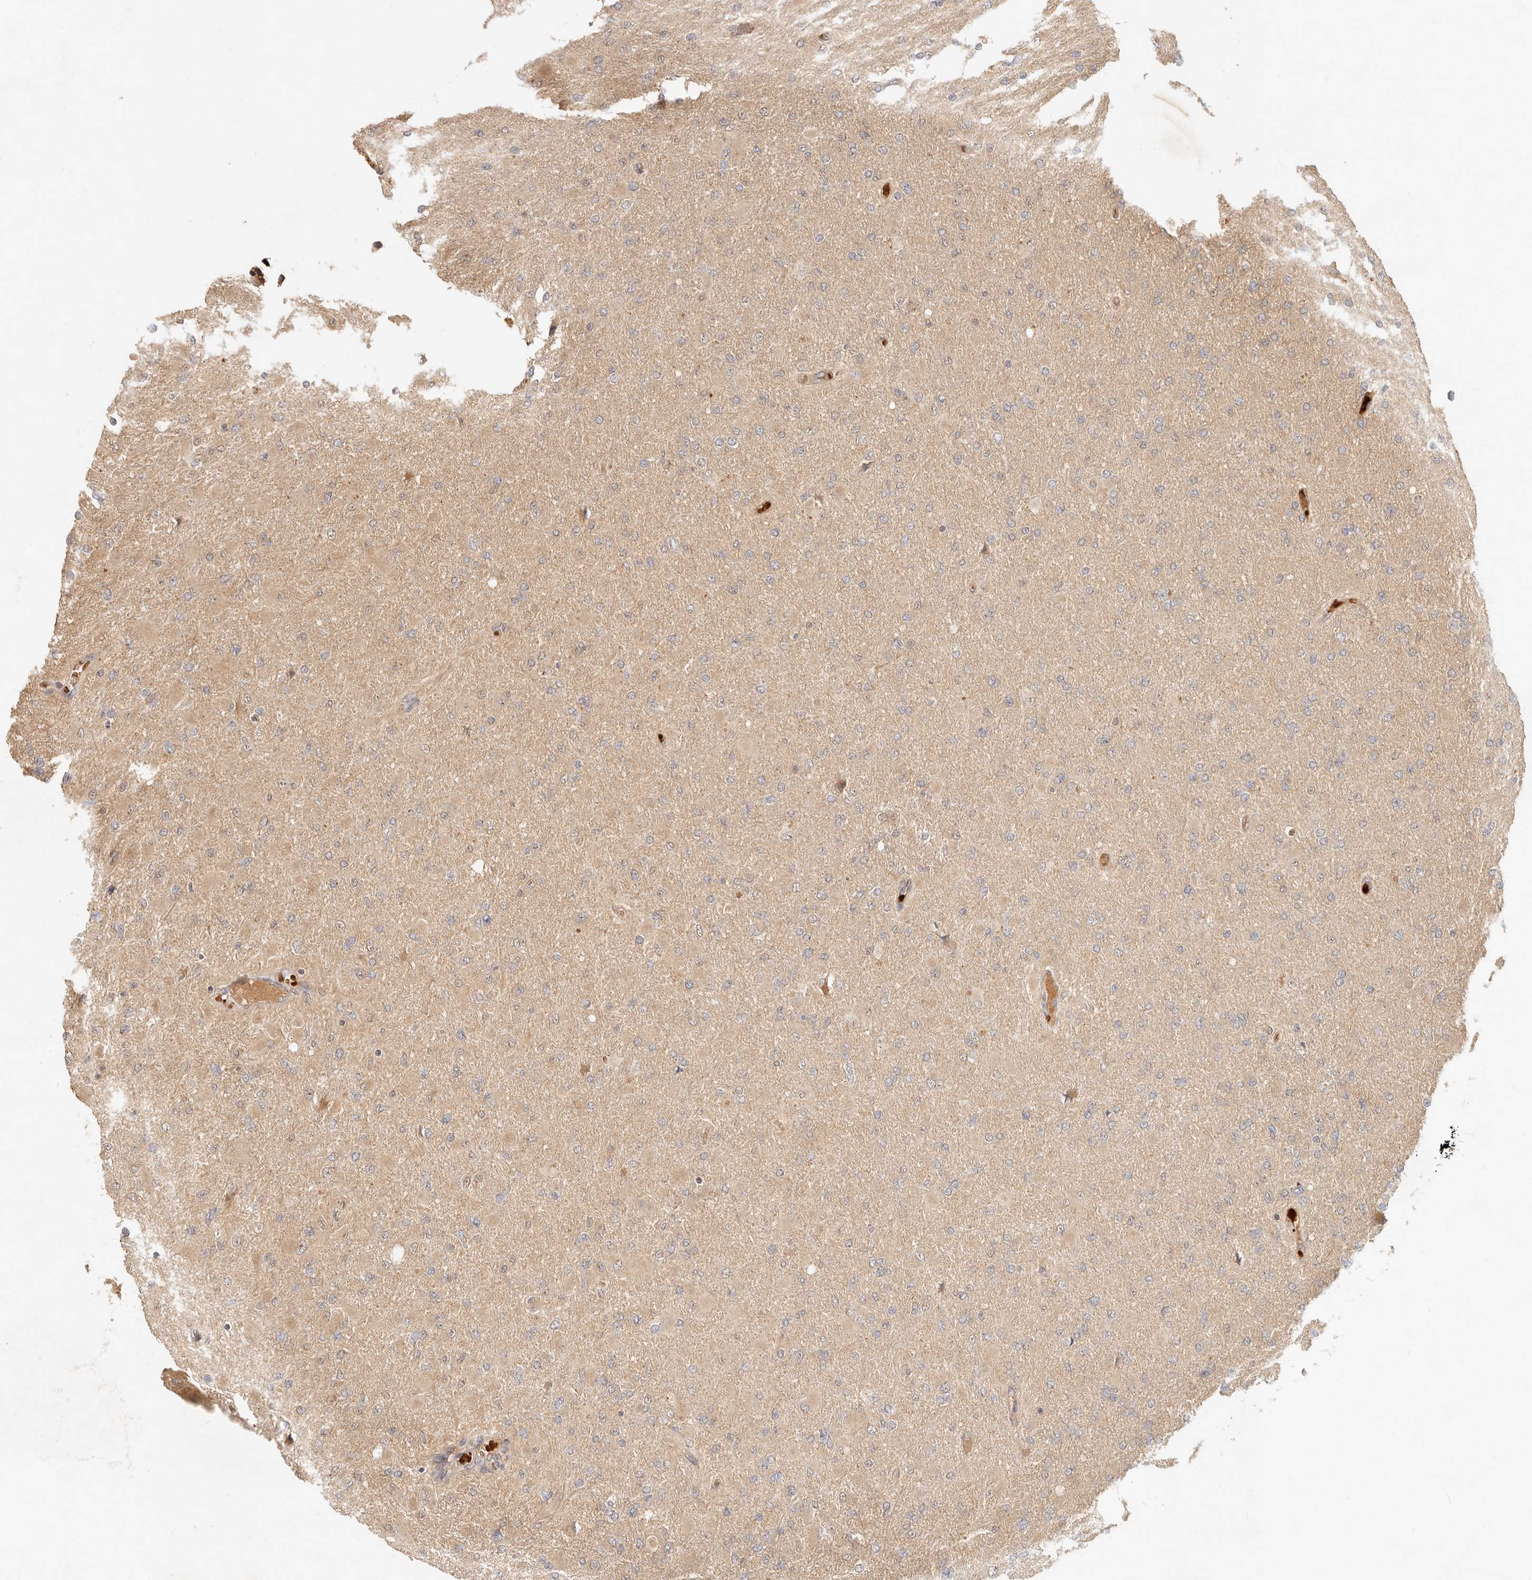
{"staining": {"intensity": "negative", "quantity": "none", "location": "none"}, "tissue": "glioma", "cell_type": "Tumor cells", "image_type": "cancer", "snomed": [{"axis": "morphology", "description": "Glioma, malignant, High grade"}, {"axis": "topography", "description": "Cerebral cortex"}], "caption": "IHC photomicrograph of neoplastic tissue: high-grade glioma (malignant) stained with DAB demonstrates no significant protein positivity in tumor cells.", "gene": "FREM2", "patient": {"sex": "female", "age": 36}}